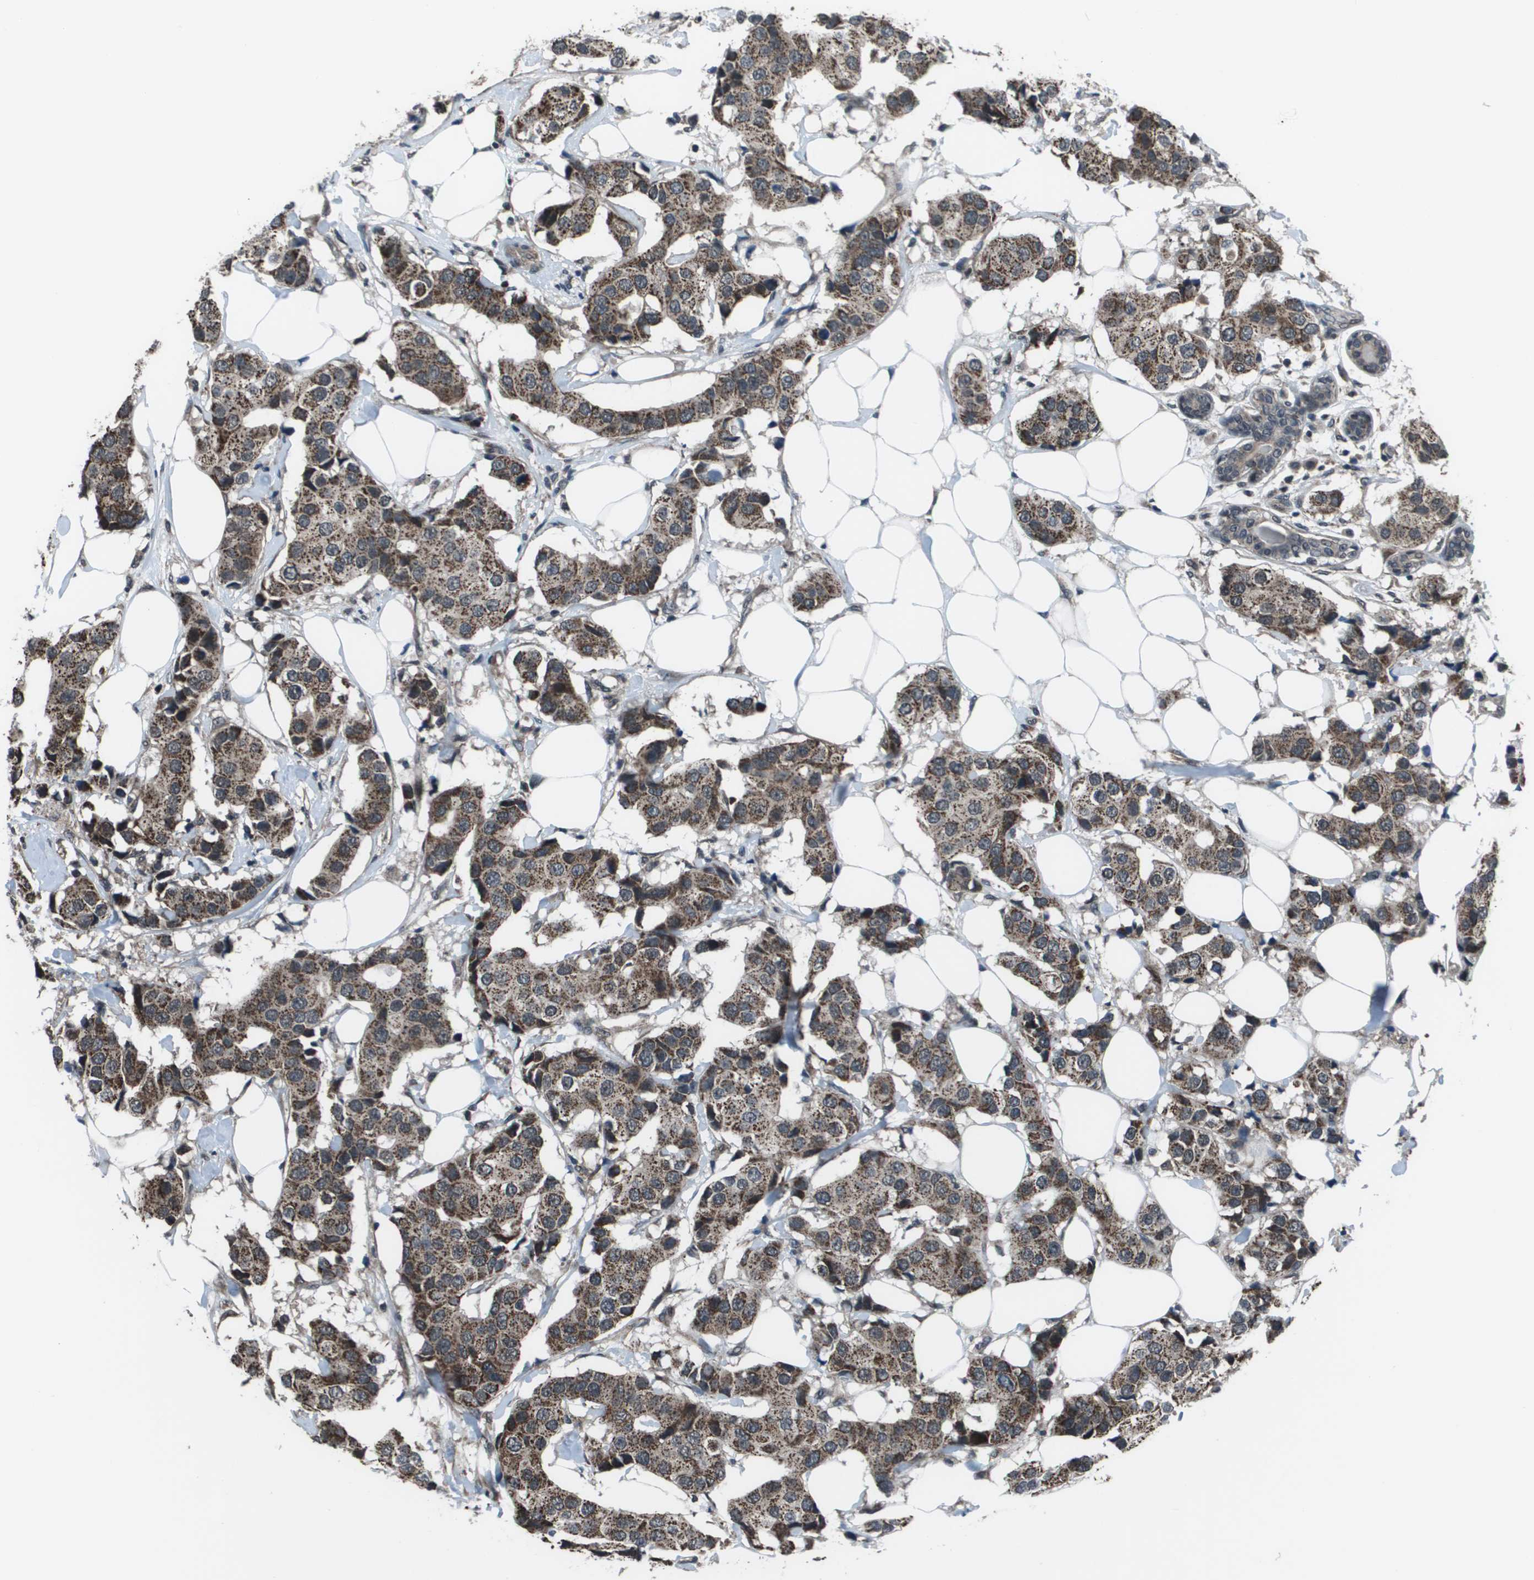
{"staining": {"intensity": "moderate", "quantity": ">75%", "location": "cytoplasmic/membranous"}, "tissue": "breast cancer", "cell_type": "Tumor cells", "image_type": "cancer", "snomed": [{"axis": "morphology", "description": "Normal tissue, NOS"}, {"axis": "morphology", "description": "Duct carcinoma"}, {"axis": "topography", "description": "Breast"}], "caption": "The immunohistochemical stain labels moderate cytoplasmic/membranous expression in tumor cells of breast cancer (infiltrating ductal carcinoma) tissue. (Brightfield microscopy of DAB IHC at high magnification).", "gene": "PPFIA1", "patient": {"sex": "female", "age": 39}}